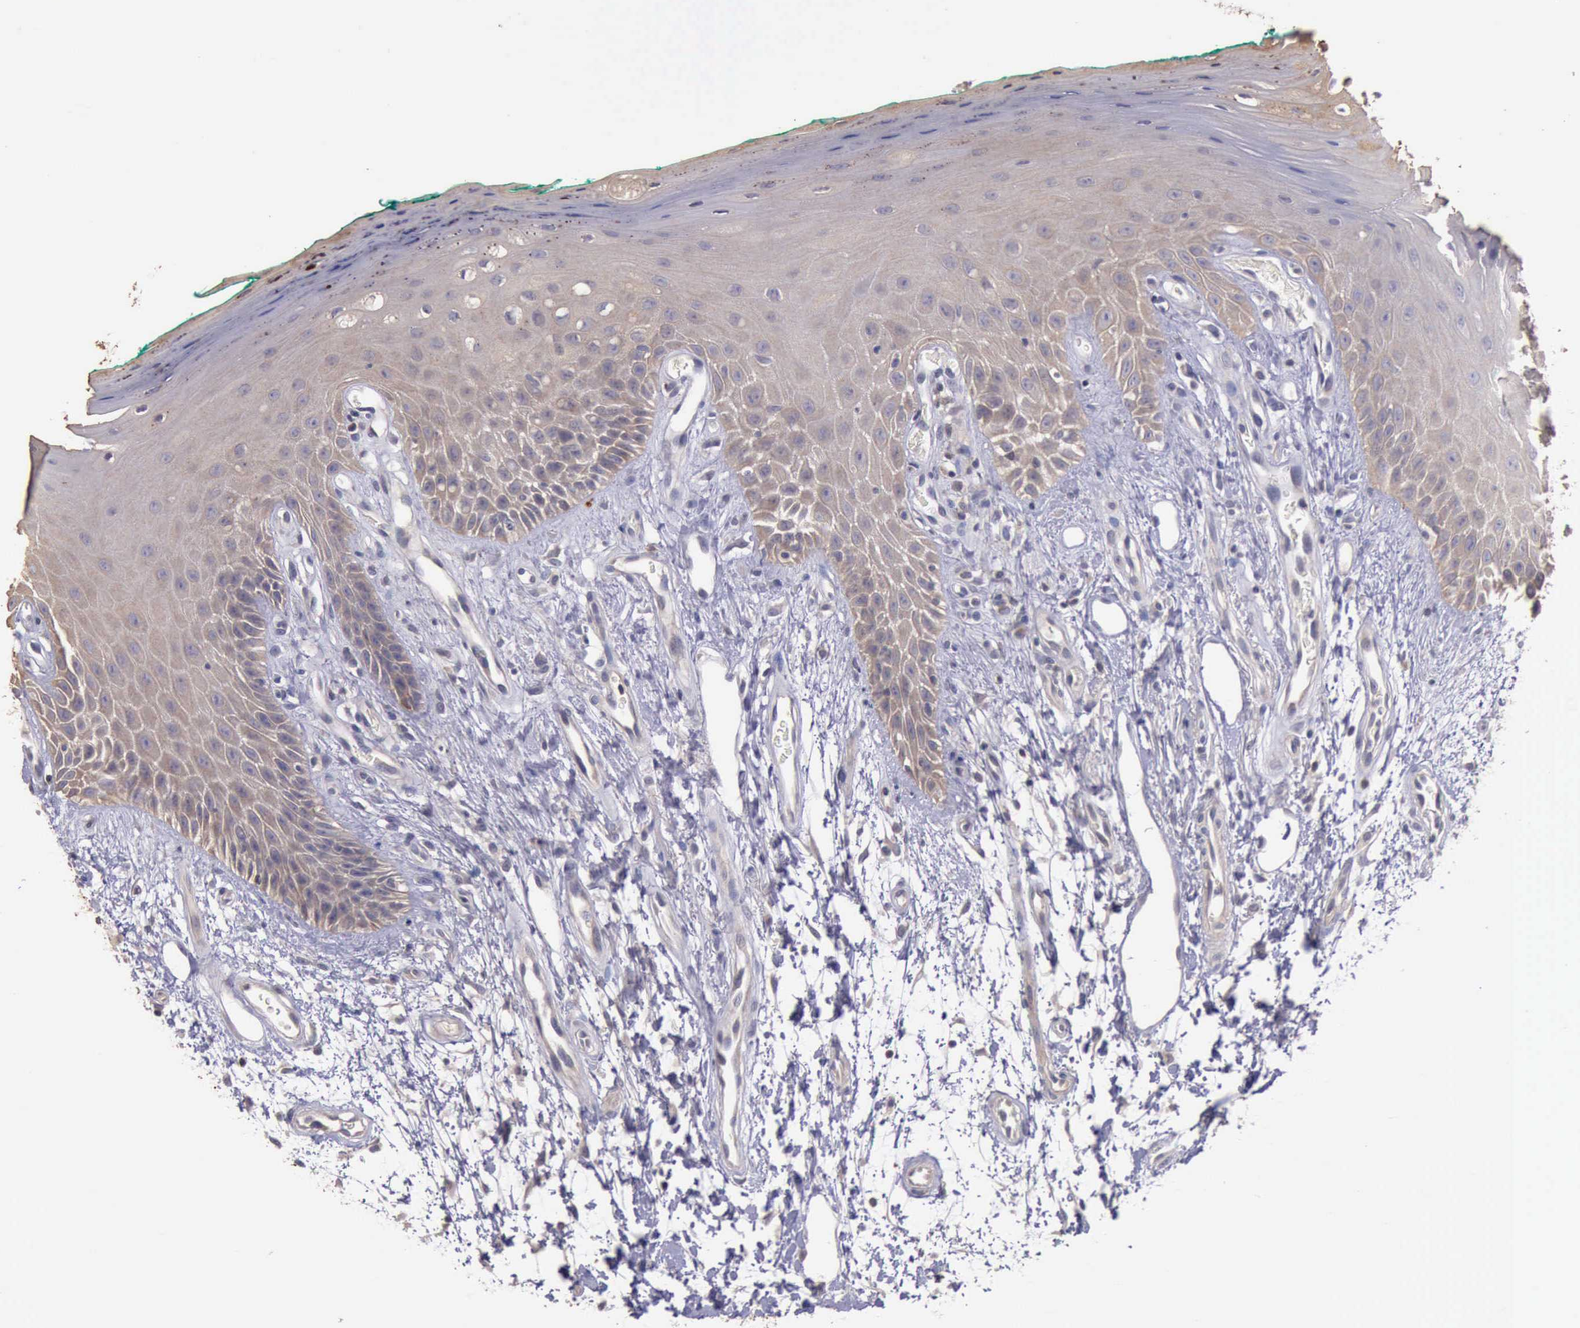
{"staining": {"intensity": "negative", "quantity": "none", "location": "none"}, "tissue": "oral mucosa", "cell_type": "Squamous epithelial cells", "image_type": "normal", "snomed": [{"axis": "morphology", "description": "Normal tissue, NOS"}, {"axis": "morphology", "description": "Squamous cell carcinoma, NOS"}, {"axis": "topography", "description": "Skeletal muscle"}, {"axis": "topography", "description": "Oral tissue"}, {"axis": "topography", "description": "Head-Neck"}], "caption": "Immunohistochemistry histopathology image of unremarkable human oral mucosa stained for a protein (brown), which displays no staining in squamous epithelial cells.", "gene": "RAB39B", "patient": {"sex": "female", "age": 84}}